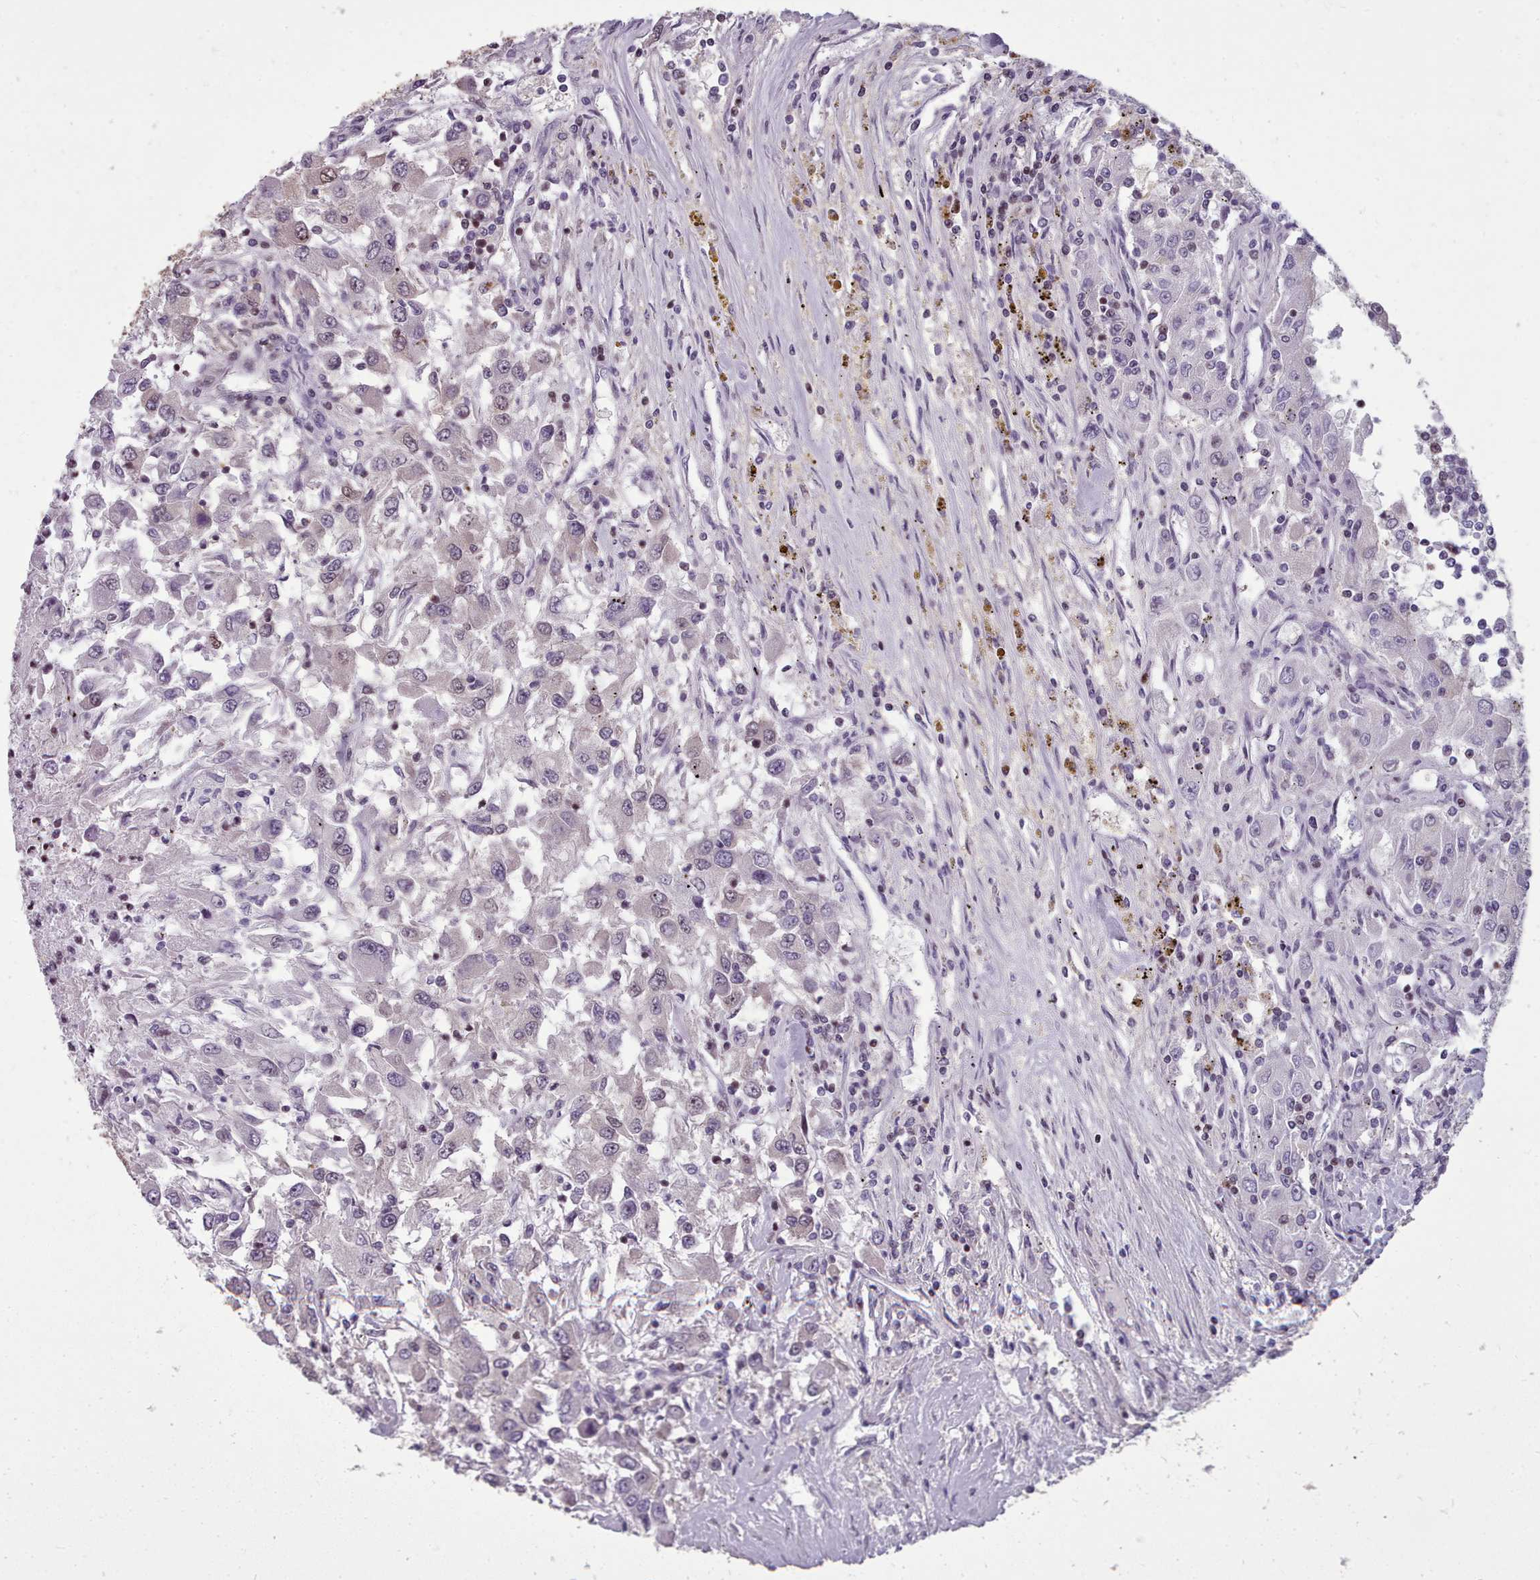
{"staining": {"intensity": "weak", "quantity": "<25%", "location": "nuclear"}, "tissue": "renal cancer", "cell_type": "Tumor cells", "image_type": "cancer", "snomed": [{"axis": "morphology", "description": "Adenocarcinoma, NOS"}, {"axis": "topography", "description": "Kidney"}], "caption": "An immunohistochemistry micrograph of renal adenocarcinoma is shown. There is no staining in tumor cells of renal adenocarcinoma.", "gene": "ENSA", "patient": {"sex": "female", "age": 67}}